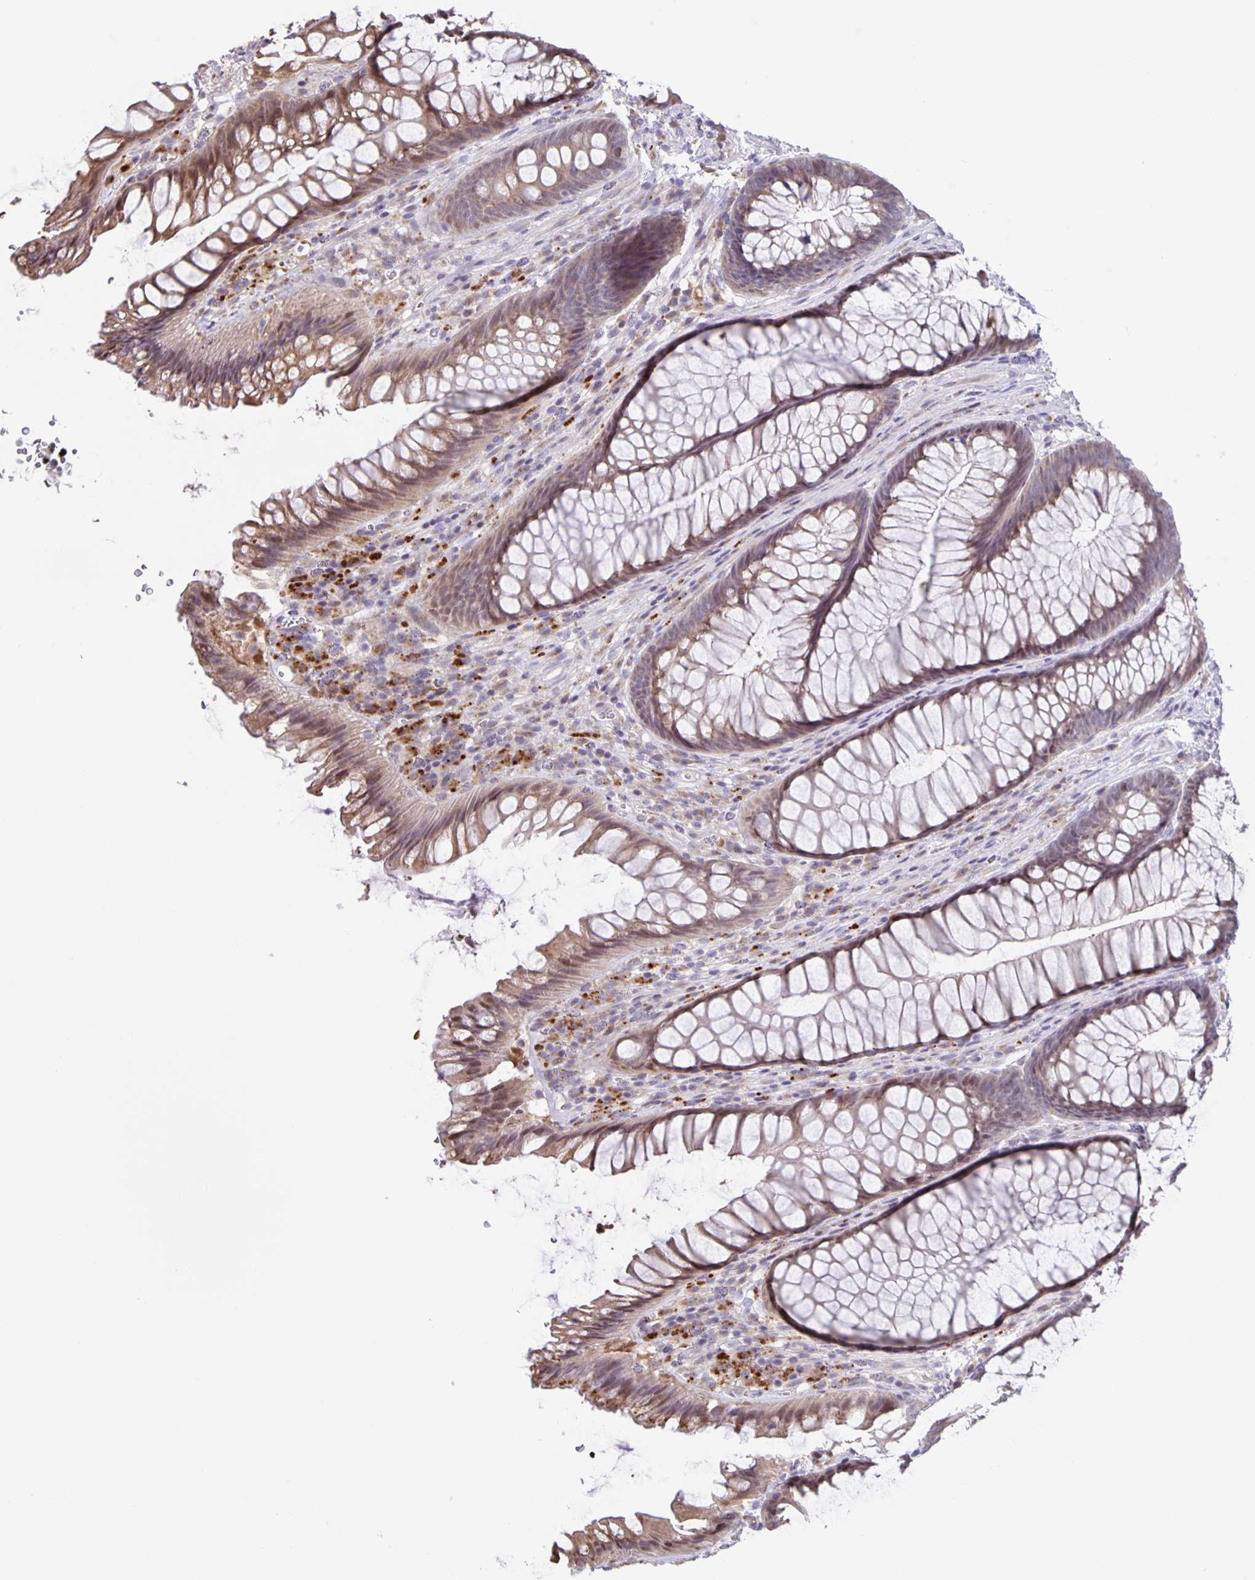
{"staining": {"intensity": "moderate", "quantity": ">75%", "location": "cytoplasmic/membranous,nuclear"}, "tissue": "rectum", "cell_type": "Glandular cells", "image_type": "normal", "snomed": [{"axis": "morphology", "description": "Normal tissue, NOS"}, {"axis": "topography", "description": "Rectum"}], "caption": "Rectum stained with DAB (3,3'-diaminobenzidine) immunohistochemistry reveals medium levels of moderate cytoplasmic/membranous,nuclear staining in about >75% of glandular cells. The staining was performed using DAB to visualize the protein expression in brown, while the nuclei were stained in blue with hematoxylin (Magnification: 20x).", "gene": "MAPK12", "patient": {"sex": "male", "age": 53}}